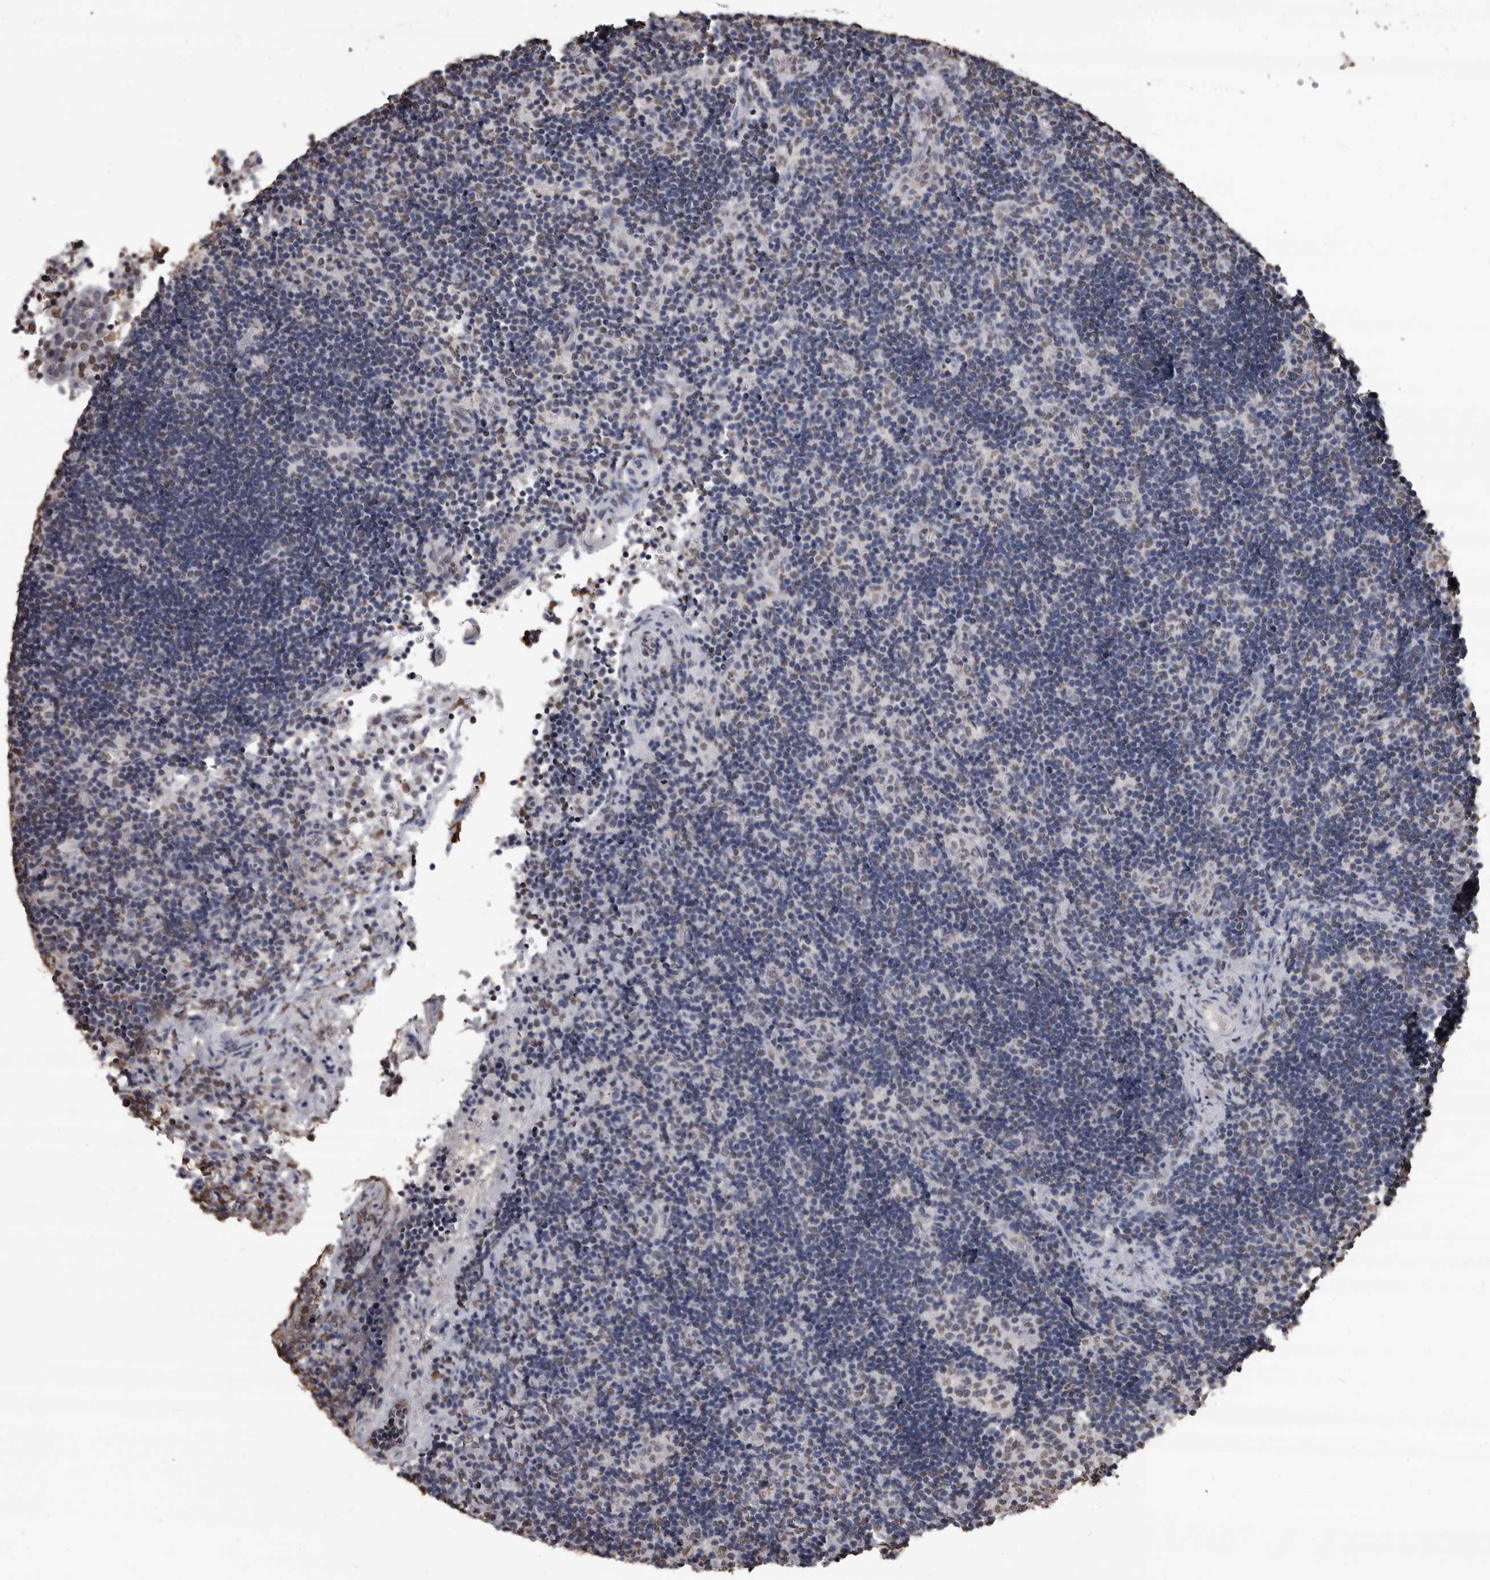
{"staining": {"intensity": "weak", "quantity": "25%-75%", "location": "nuclear"}, "tissue": "lymph node", "cell_type": "Germinal center cells", "image_type": "normal", "snomed": [{"axis": "morphology", "description": "Normal tissue, NOS"}, {"axis": "topography", "description": "Lymph node"}], "caption": "Immunohistochemical staining of benign human lymph node demonstrates weak nuclear protein expression in approximately 25%-75% of germinal center cells. Immunohistochemistry (ihc) stains the protein in brown and the nuclei are stained blue.", "gene": "AHR", "patient": {"sex": "female", "age": 22}}